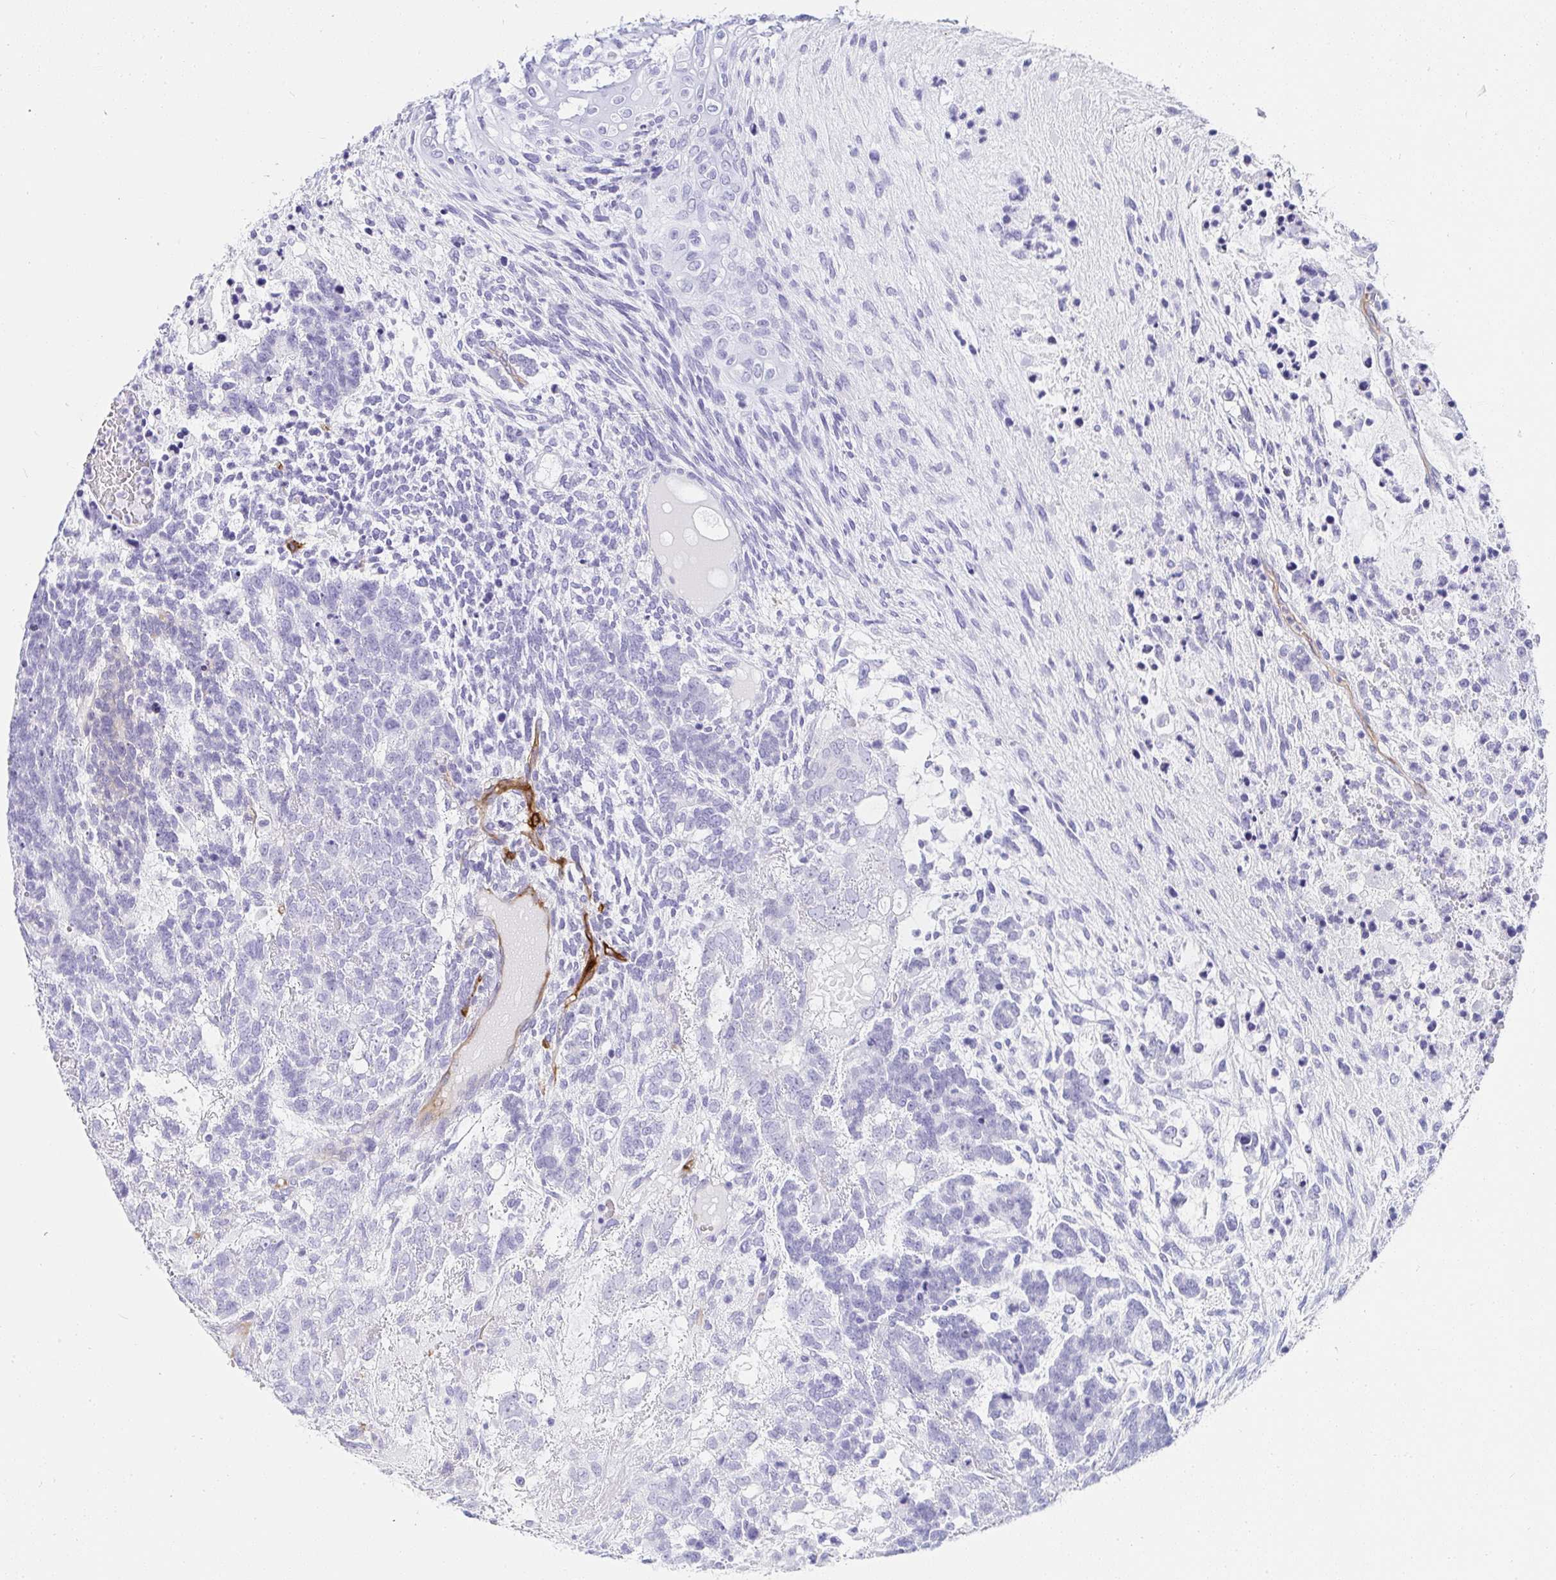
{"staining": {"intensity": "negative", "quantity": "none", "location": "none"}, "tissue": "testis cancer", "cell_type": "Tumor cells", "image_type": "cancer", "snomed": [{"axis": "morphology", "description": "Carcinoma, Embryonal, NOS"}, {"axis": "topography", "description": "Testis"}], "caption": "Testis embryonal carcinoma stained for a protein using immunohistochemistry reveals no expression tumor cells.", "gene": "PRND", "patient": {"sex": "male", "age": 23}}